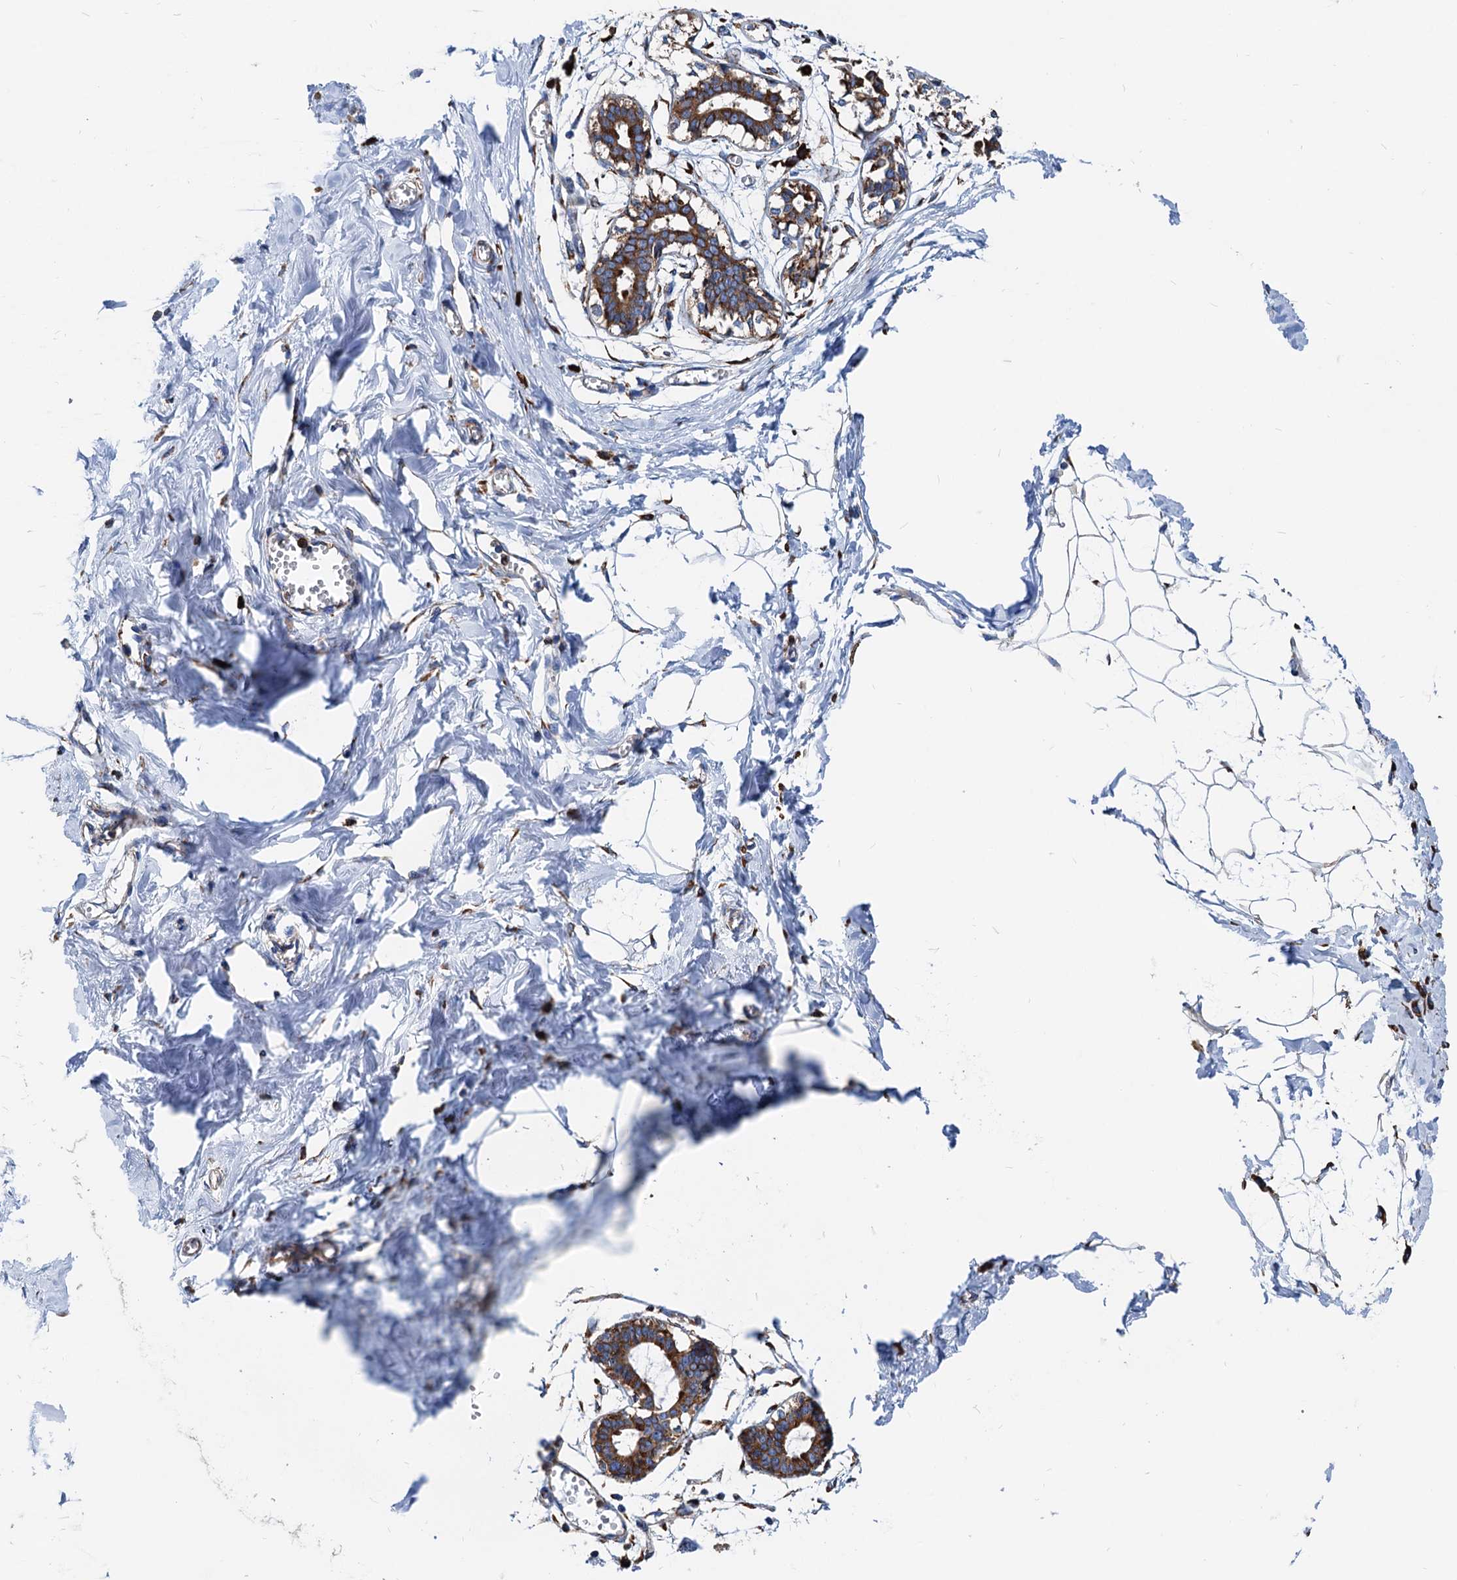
{"staining": {"intensity": "moderate", "quantity": "<25%", "location": "cytoplasmic/membranous"}, "tissue": "breast", "cell_type": "Adipocytes", "image_type": "normal", "snomed": [{"axis": "morphology", "description": "Normal tissue, NOS"}, {"axis": "topography", "description": "Breast"}], "caption": "IHC image of benign breast: human breast stained using immunohistochemistry displays low levels of moderate protein expression localized specifically in the cytoplasmic/membranous of adipocytes, appearing as a cytoplasmic/membranous brown color.", "gene": "HSPA5", "patient": {"sex": "female", "age": 27}}